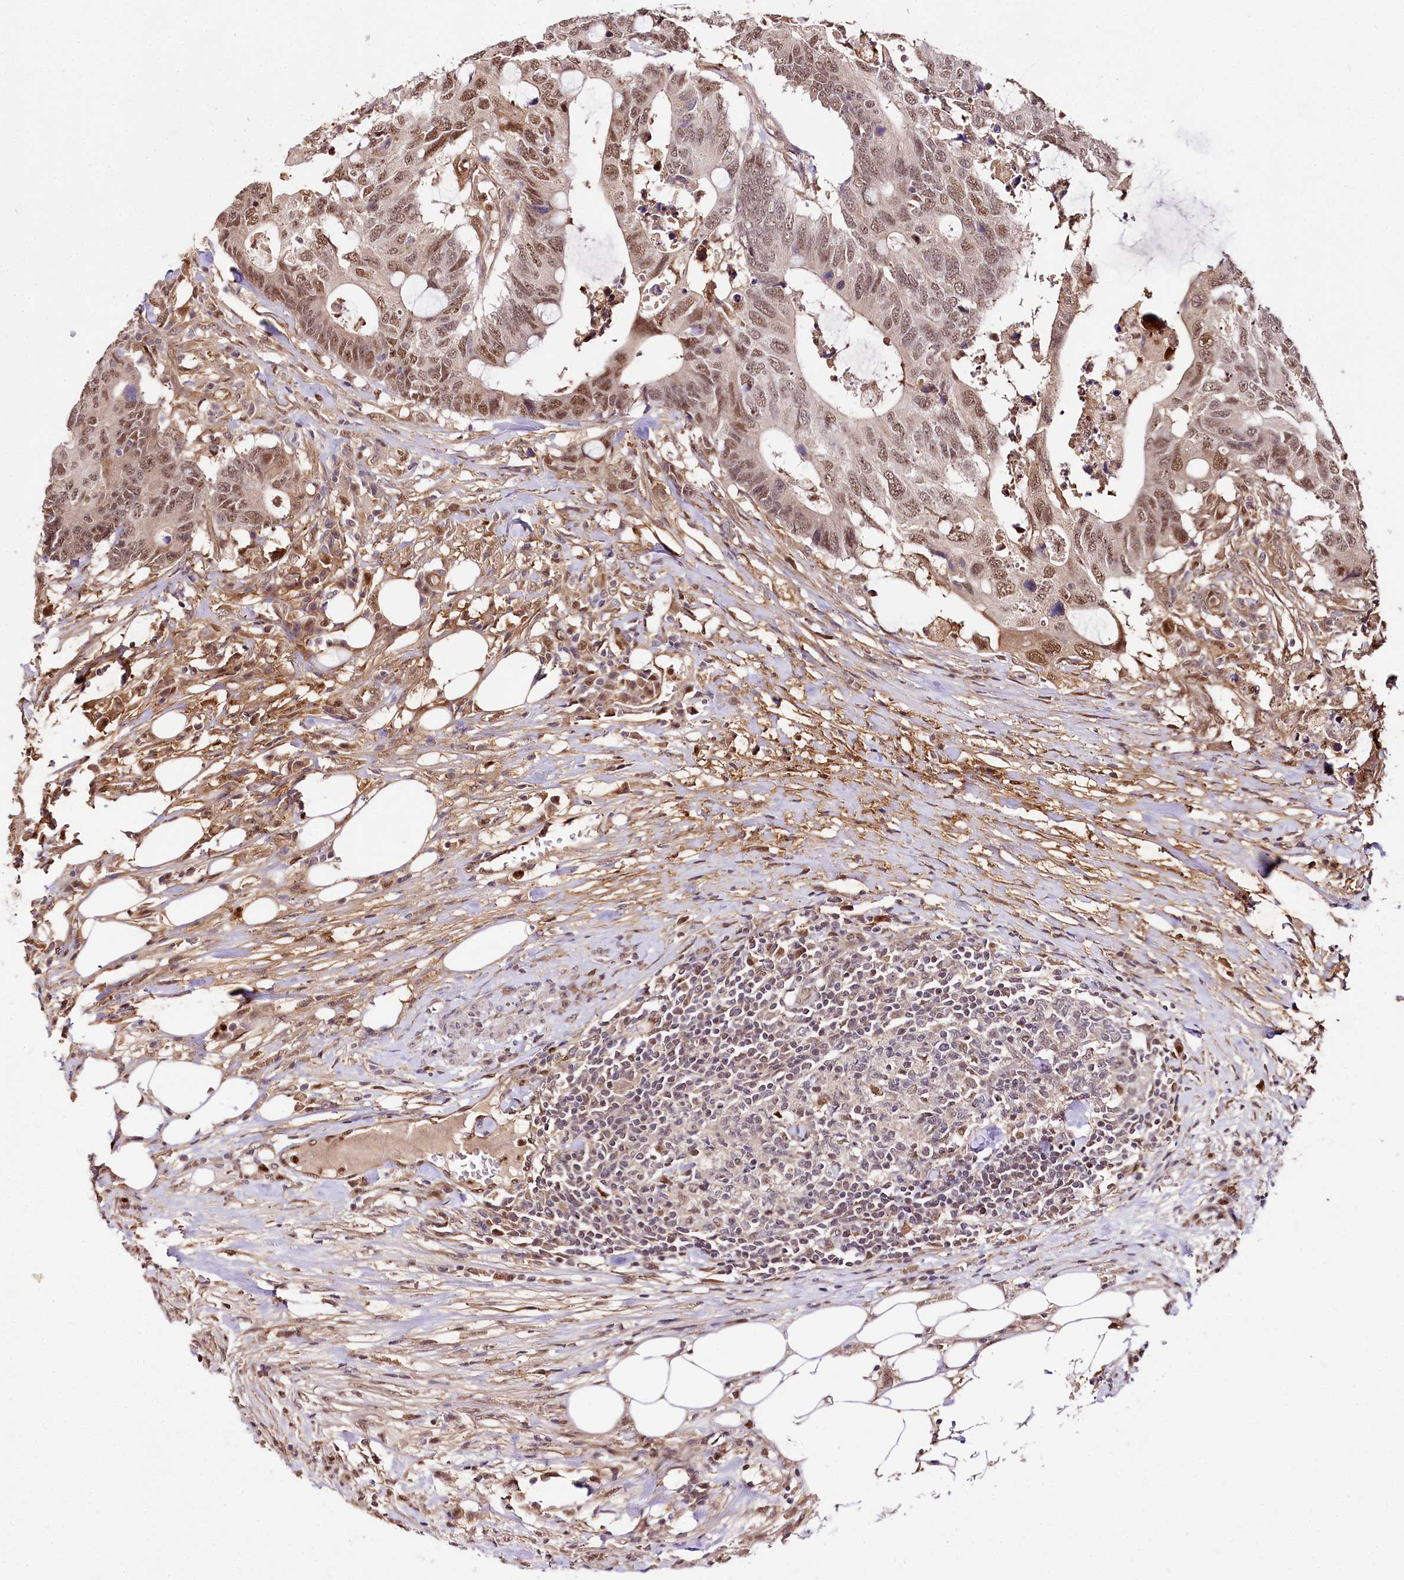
{"staining": {"intensity": "moderate", "quantity": ">75%", "location": "nuclear"}, "tissue": "colorectal cancer", "cell_type": "Tumor cells", "image_type": "cancer", "snomed": [{"axis": "morphology", "description": "Adenocarcinoma, NOS"}, {"axis": "topography", "description": "Colon"}], "caption": "Colorectal adenocarcinoma stained with DAB (3,3'-diaminobenzidine) immunohistochemistry displays medium levels of moderate nuclear expression in approximately >75% of tumor cells.", "gene": "GNL3L", "patient": {"sex": "male", "age": 71}}